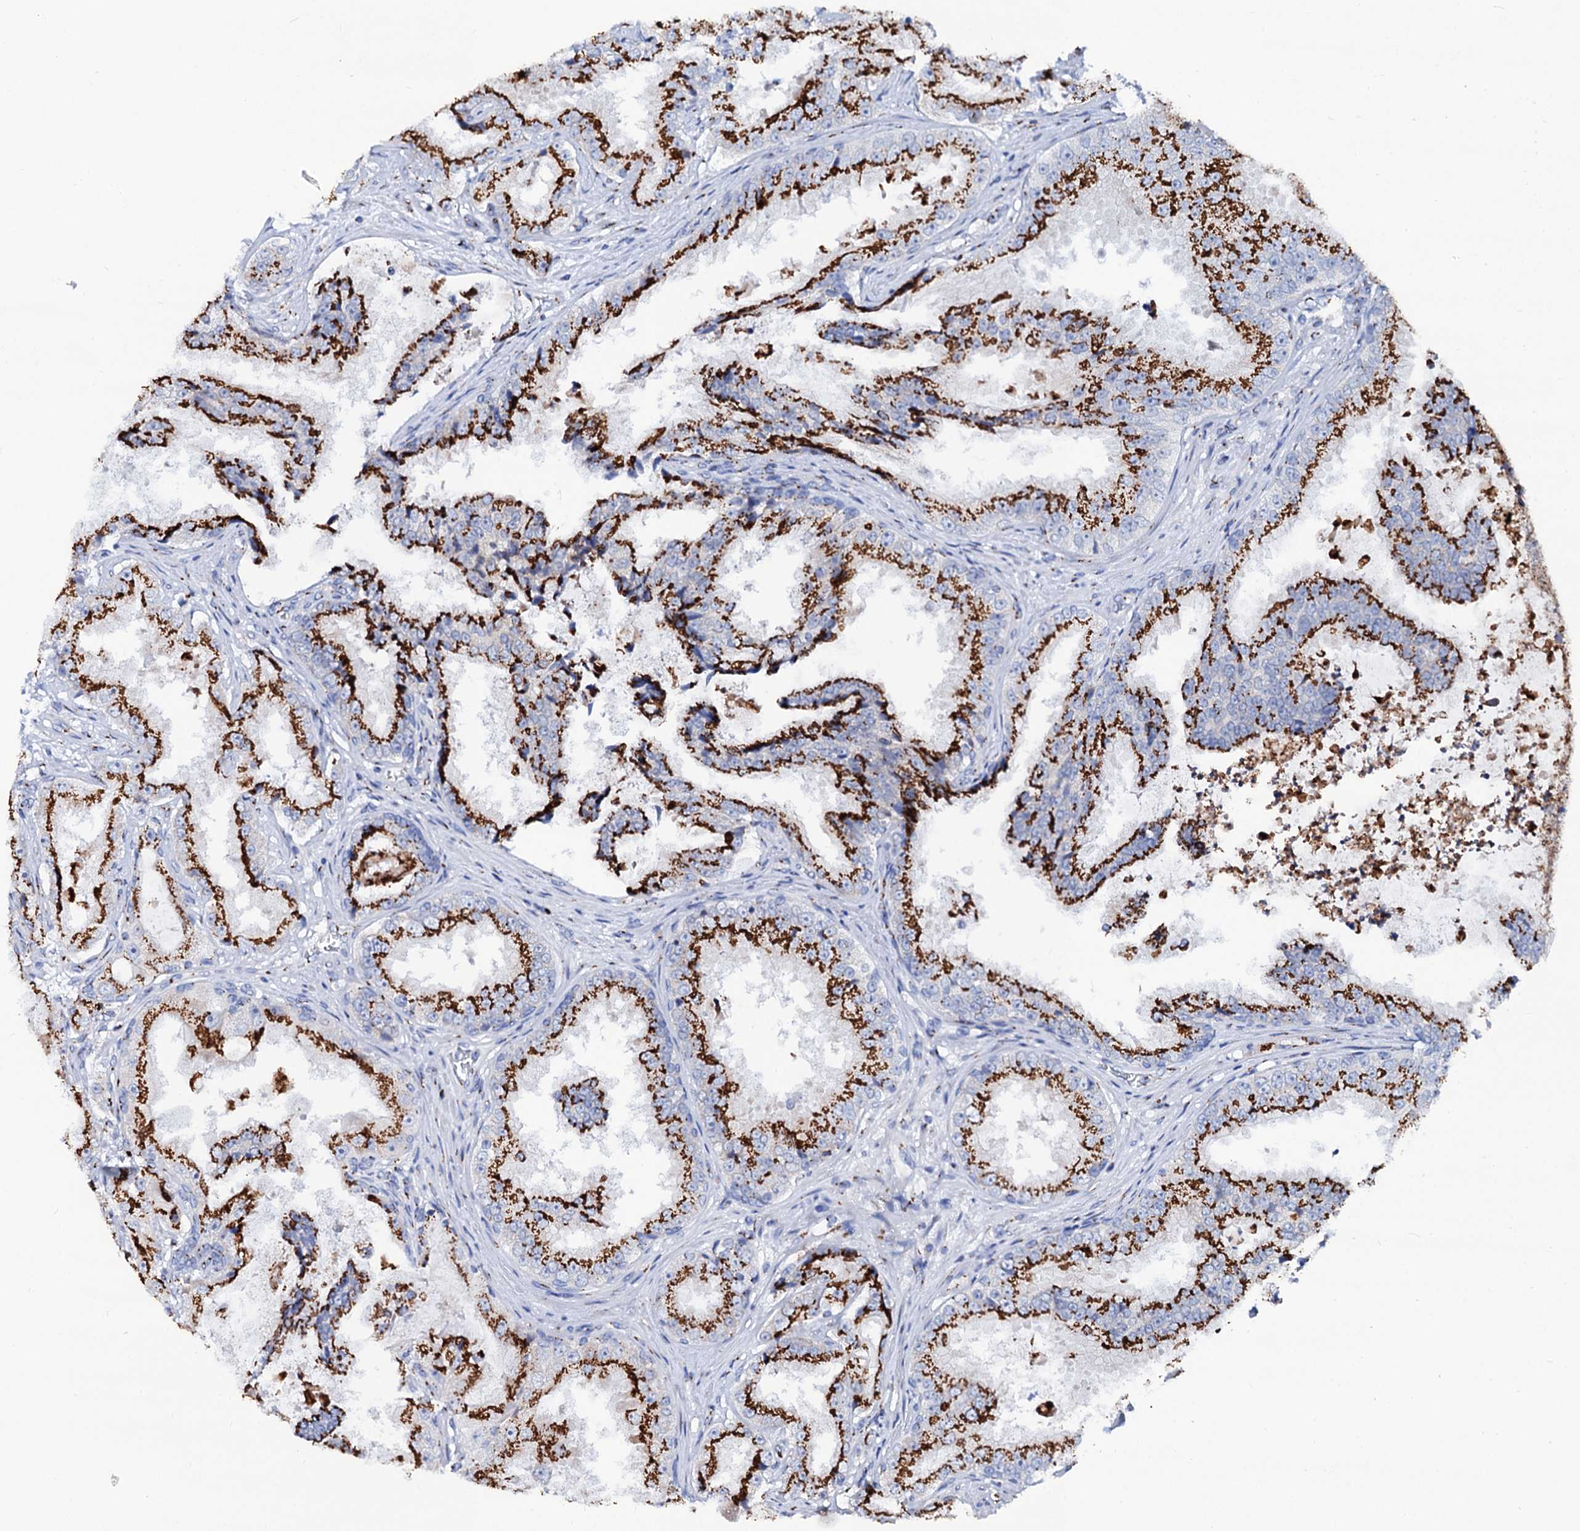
{"staining": {"intensity": "strong", "quantity": ">75%", "location": "cytoplasmic/membranous"}, "tissue": "prostate cancer", "cell_type": "Tumor cells", "image_type": "cancer", "snomed": [{"axis": "morphology", "description": "Adenocarcinoma, High grade"}, {"axis": "topography", "description": "Prostate"}], "caption": "IHC micrograph of human prostate high-grade adenocarcinoma stained for a protein (brown), which exhibits high levels of strong cytoplasmic/membranous positivity in about >75% of tumor cells.", "gene": "TM9SF3", "patient": {"sex": "male", "age": 73}}